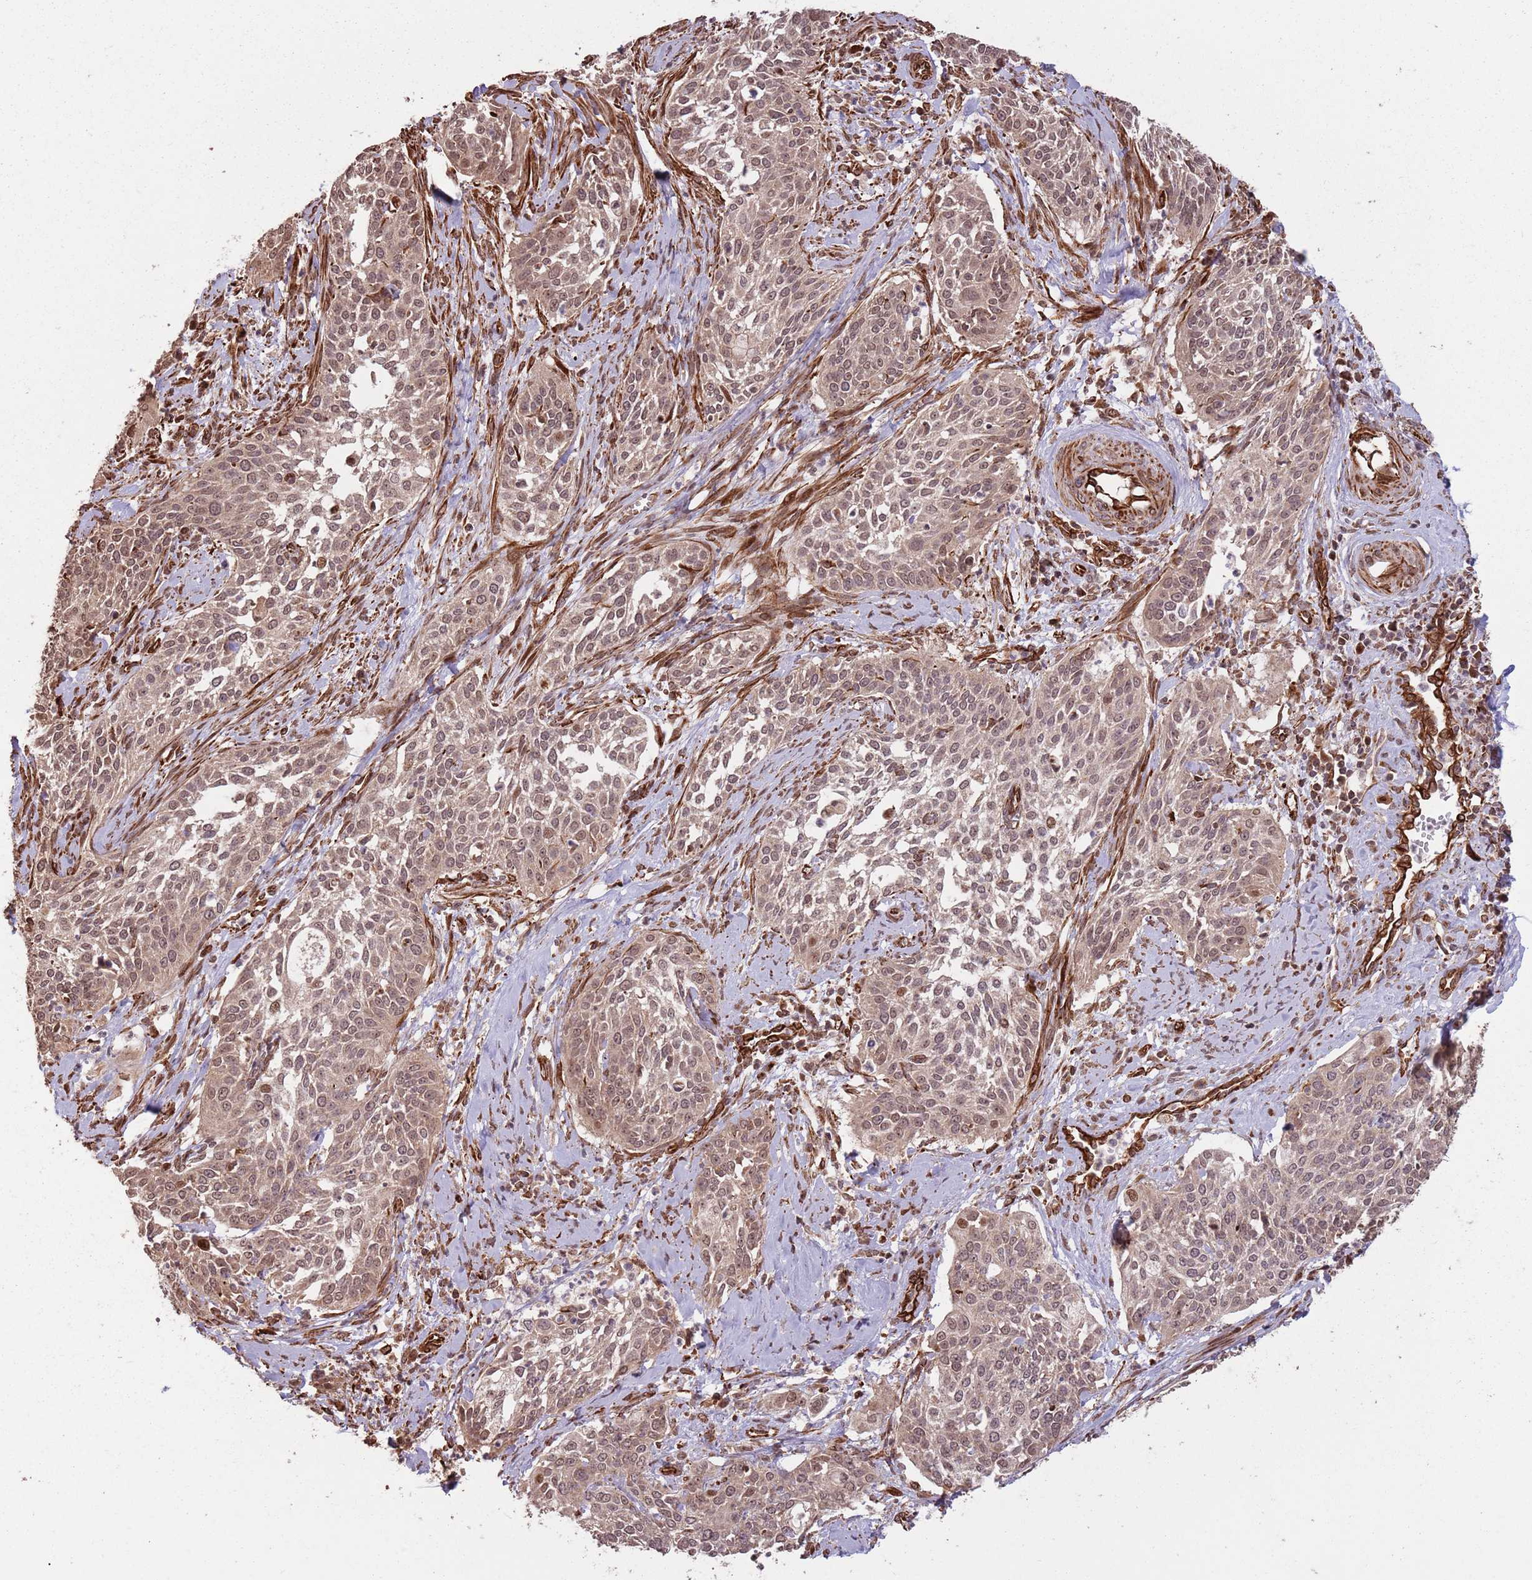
{"staining": {"intensity": "weak", "quantity": ">75%", "location": "cytoplasmic/membranous,nuclear"}, "tissue": "cervical cancer", "cell_type": "Tumor cells", "image_type": "cancer", "snomed": [{"axis": "morphology", "description": "Squamous cell carcinoma, NOS"}, {"axis": "topography", "description": "Cervix"}], "caption": "IHC of human cervical cancer (squamous cell carcinoma) displays low levels of weak cytoplasmic/membranous and nuclear expression in approximately >75% of tumor cells. Using DAB (3,3'-diaminobenzidine) (brown) and hematoxylin (blue) stains, captured at high magnification using brightfield microscopy.", "gene": "ADAMTS3", "patient": {"sex": "female", "age": 44}}